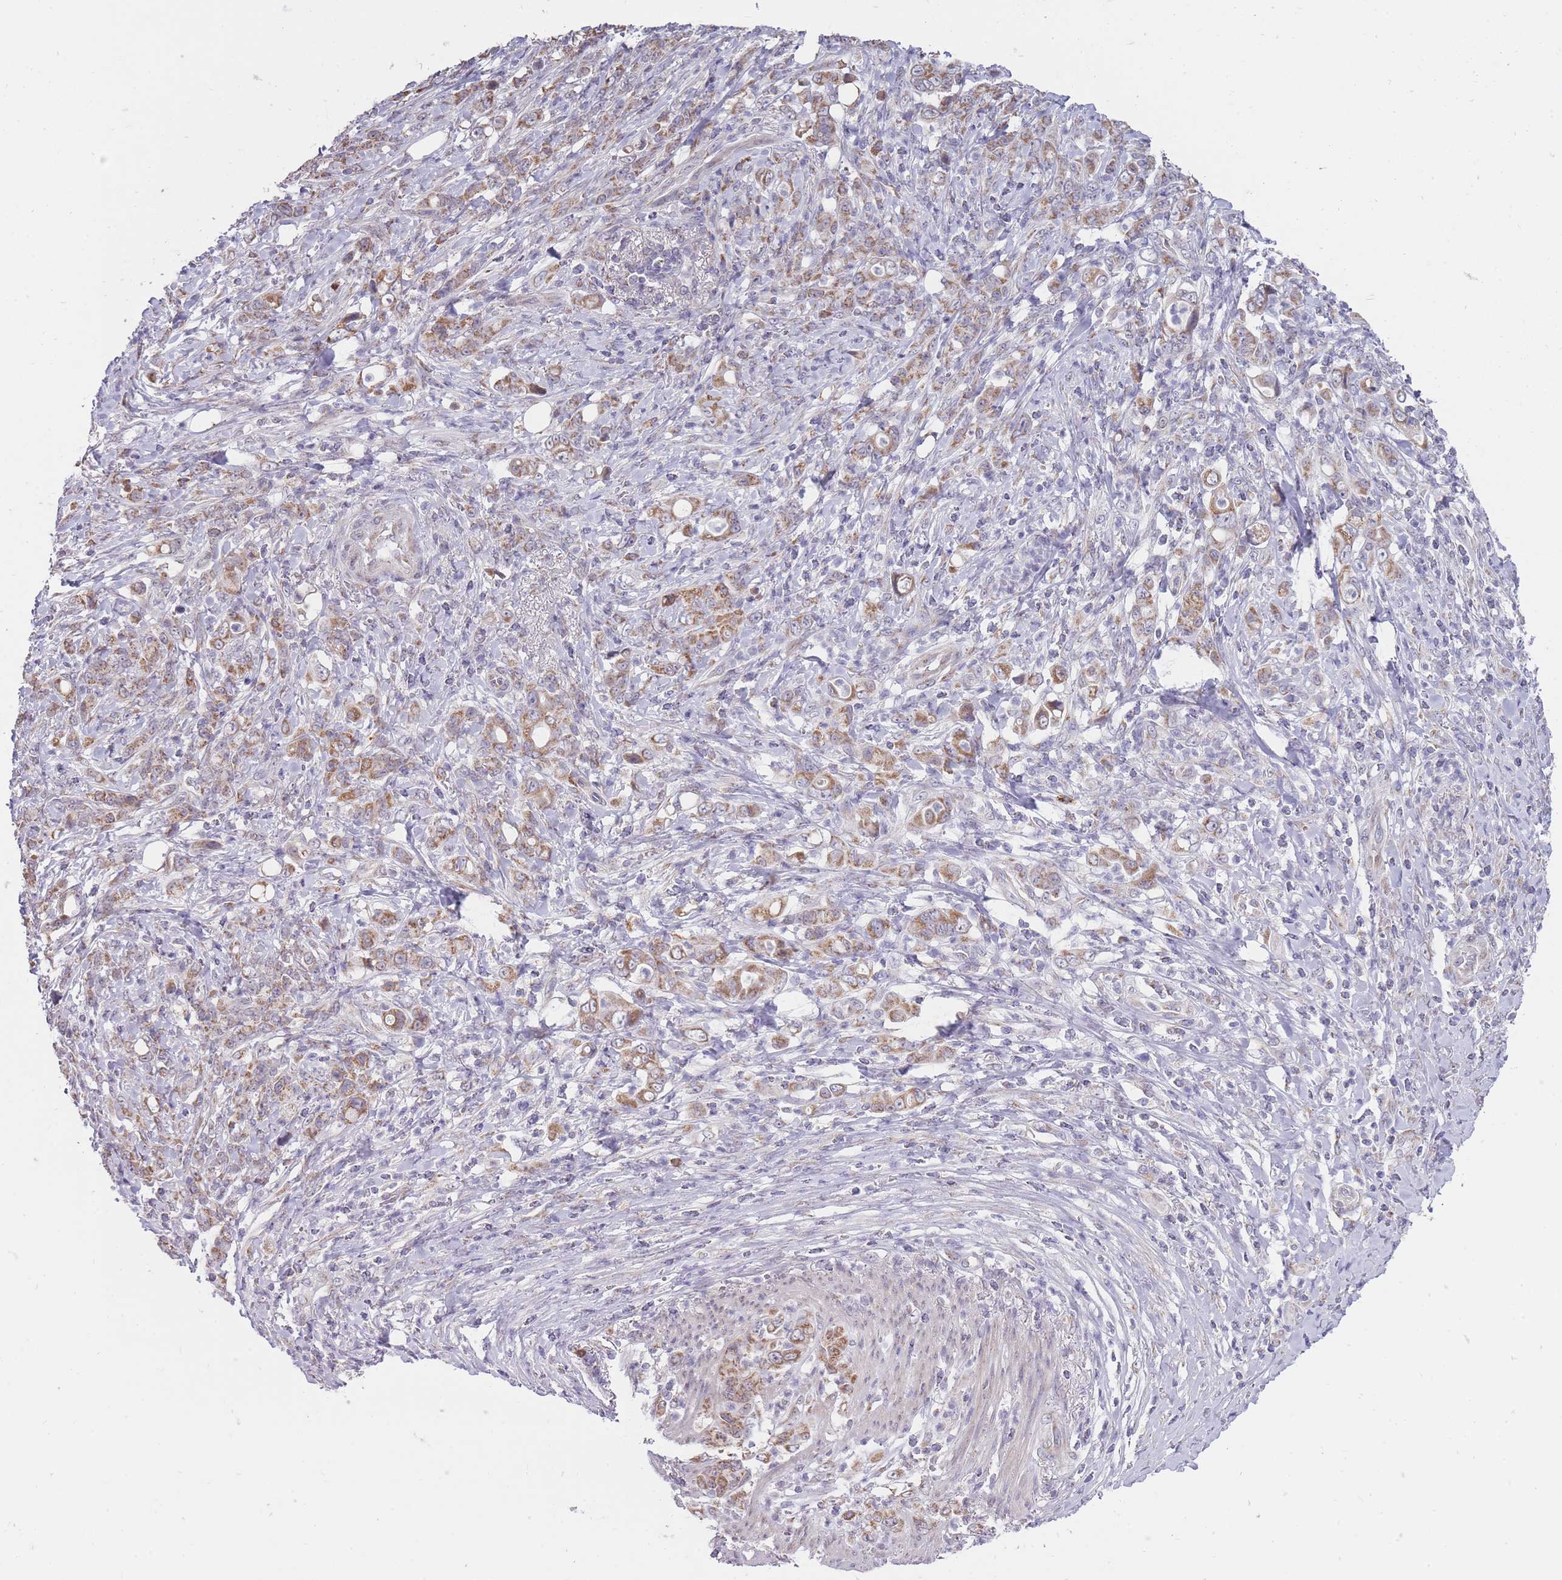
{"staining": {"intensity": "moderate", "quantity": ">75%", "location": "cytoplasmic/membranous"}, "tissue": "stomach cancer", "cell_type": "Tumor cells", "image_type": "cancer", "snomed": [{"axis": "morphology", "description": "Normal tissue, NOS"}, {"axis": "morphology", "description": "Adenocarcinoma, NOS"}, {"axis": "topography", "description": "Stomach"}], "caption": "Stomach cancer (adenocarcinoma) stained with DAB immunohistochemistry (IHC) exhibits medium levels of moderate cytoplasmic/membranous positivity in about >75% of tumor cells.", "gene": "NELL1", "patient": {"sex": "female", "age": 79}}